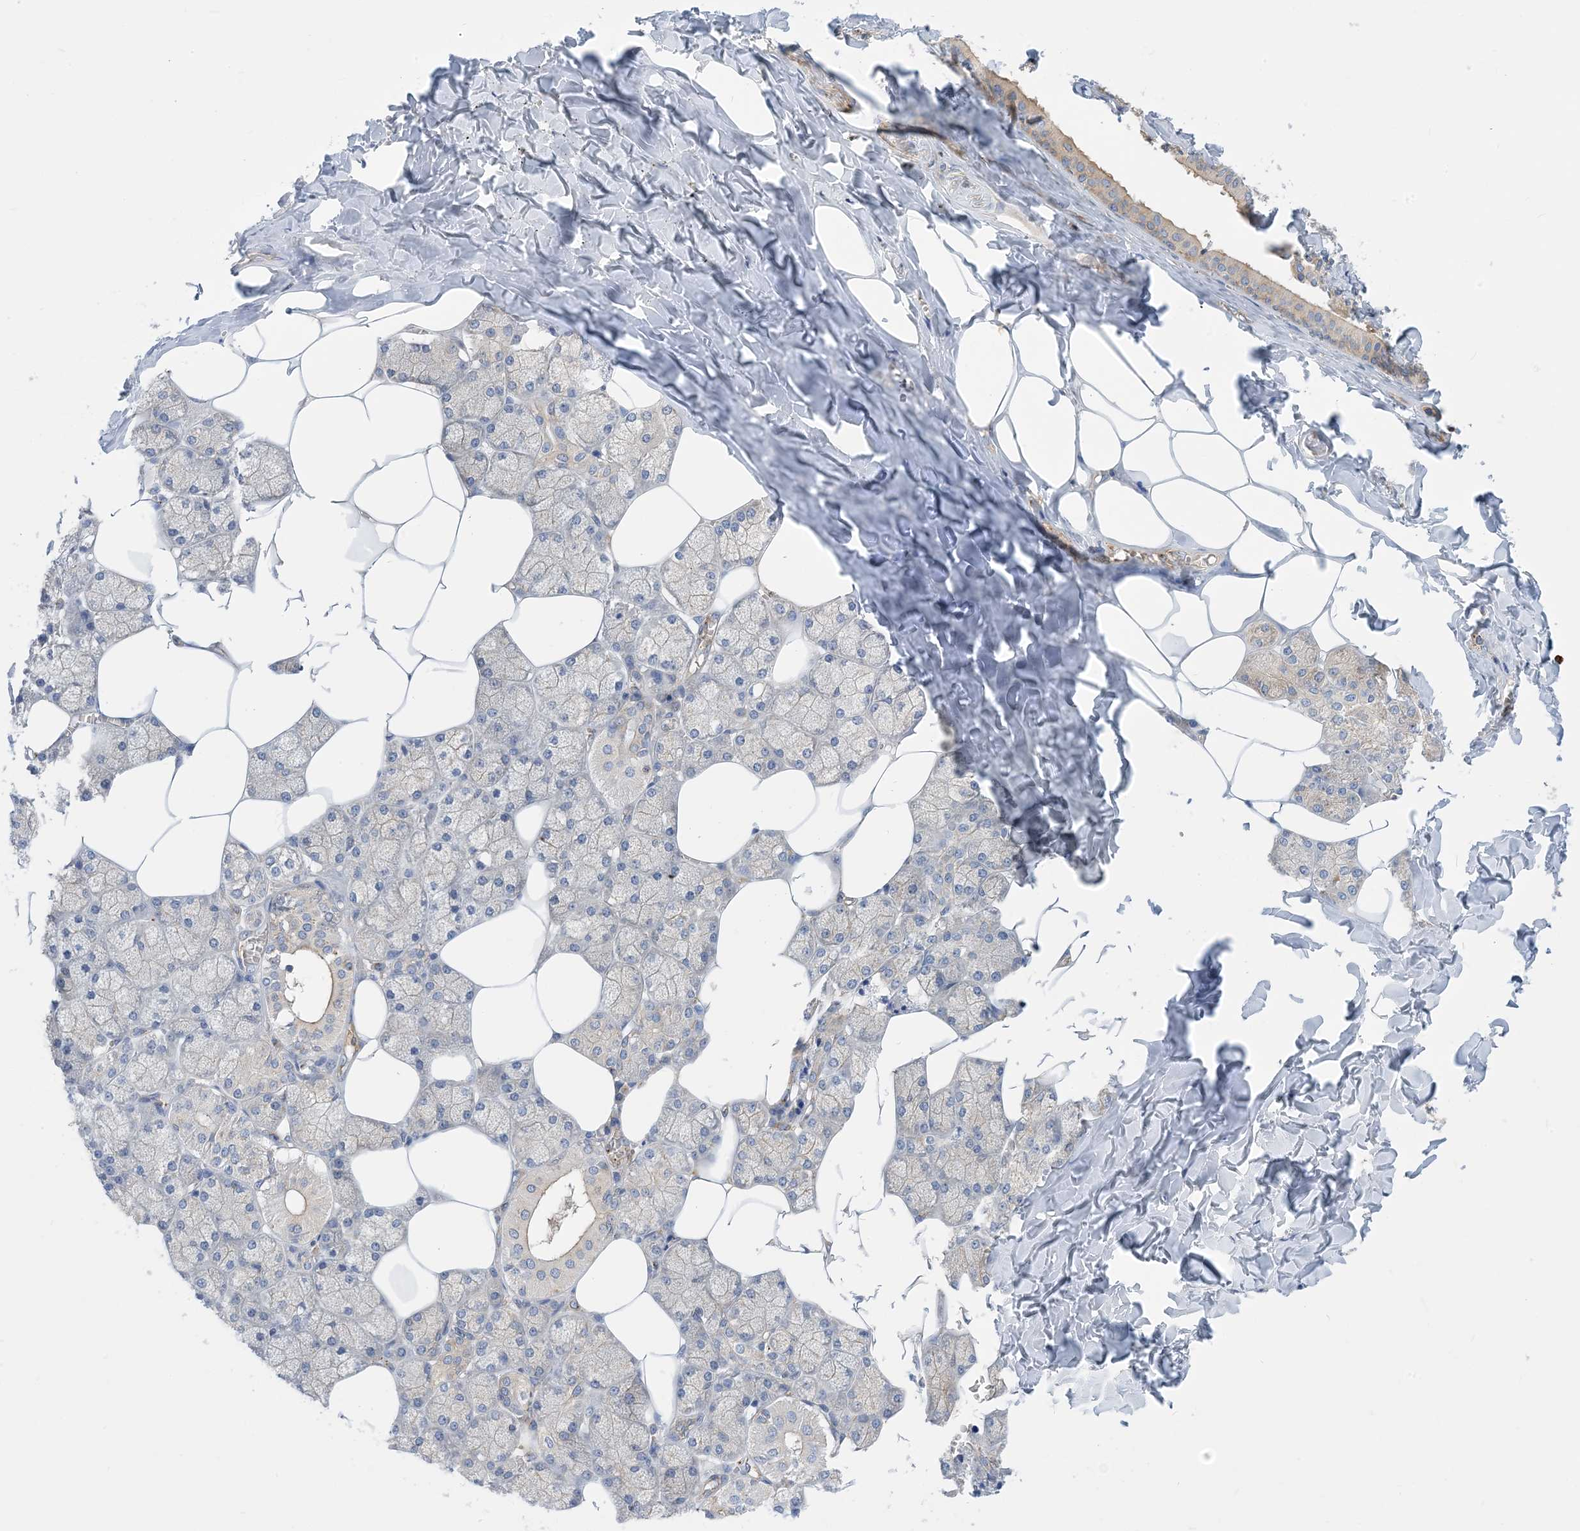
{"staining": {"intensity": "moderate", "quantity": "25%-75%", "location": "cytoplasmic/membranous"}, "tissue": "salivary gland", "cell_type": "Glandular cells", "image_type": "normal", "snomed": [{"axis": "morphology", "description": "Normal tissue, NOS"}, {"axis": "topography", "description": "Salivary gland"}], "caption": "Immunohistochemistry (IHC) (DAB) staining of benign salivary gland exhibits moderate cytoplasmic/membranous protein staining in approximately 25%-75% of glandular cells.", "gene": "DYNC1LI1", "patient": {"sex": "male", "age": 62}}